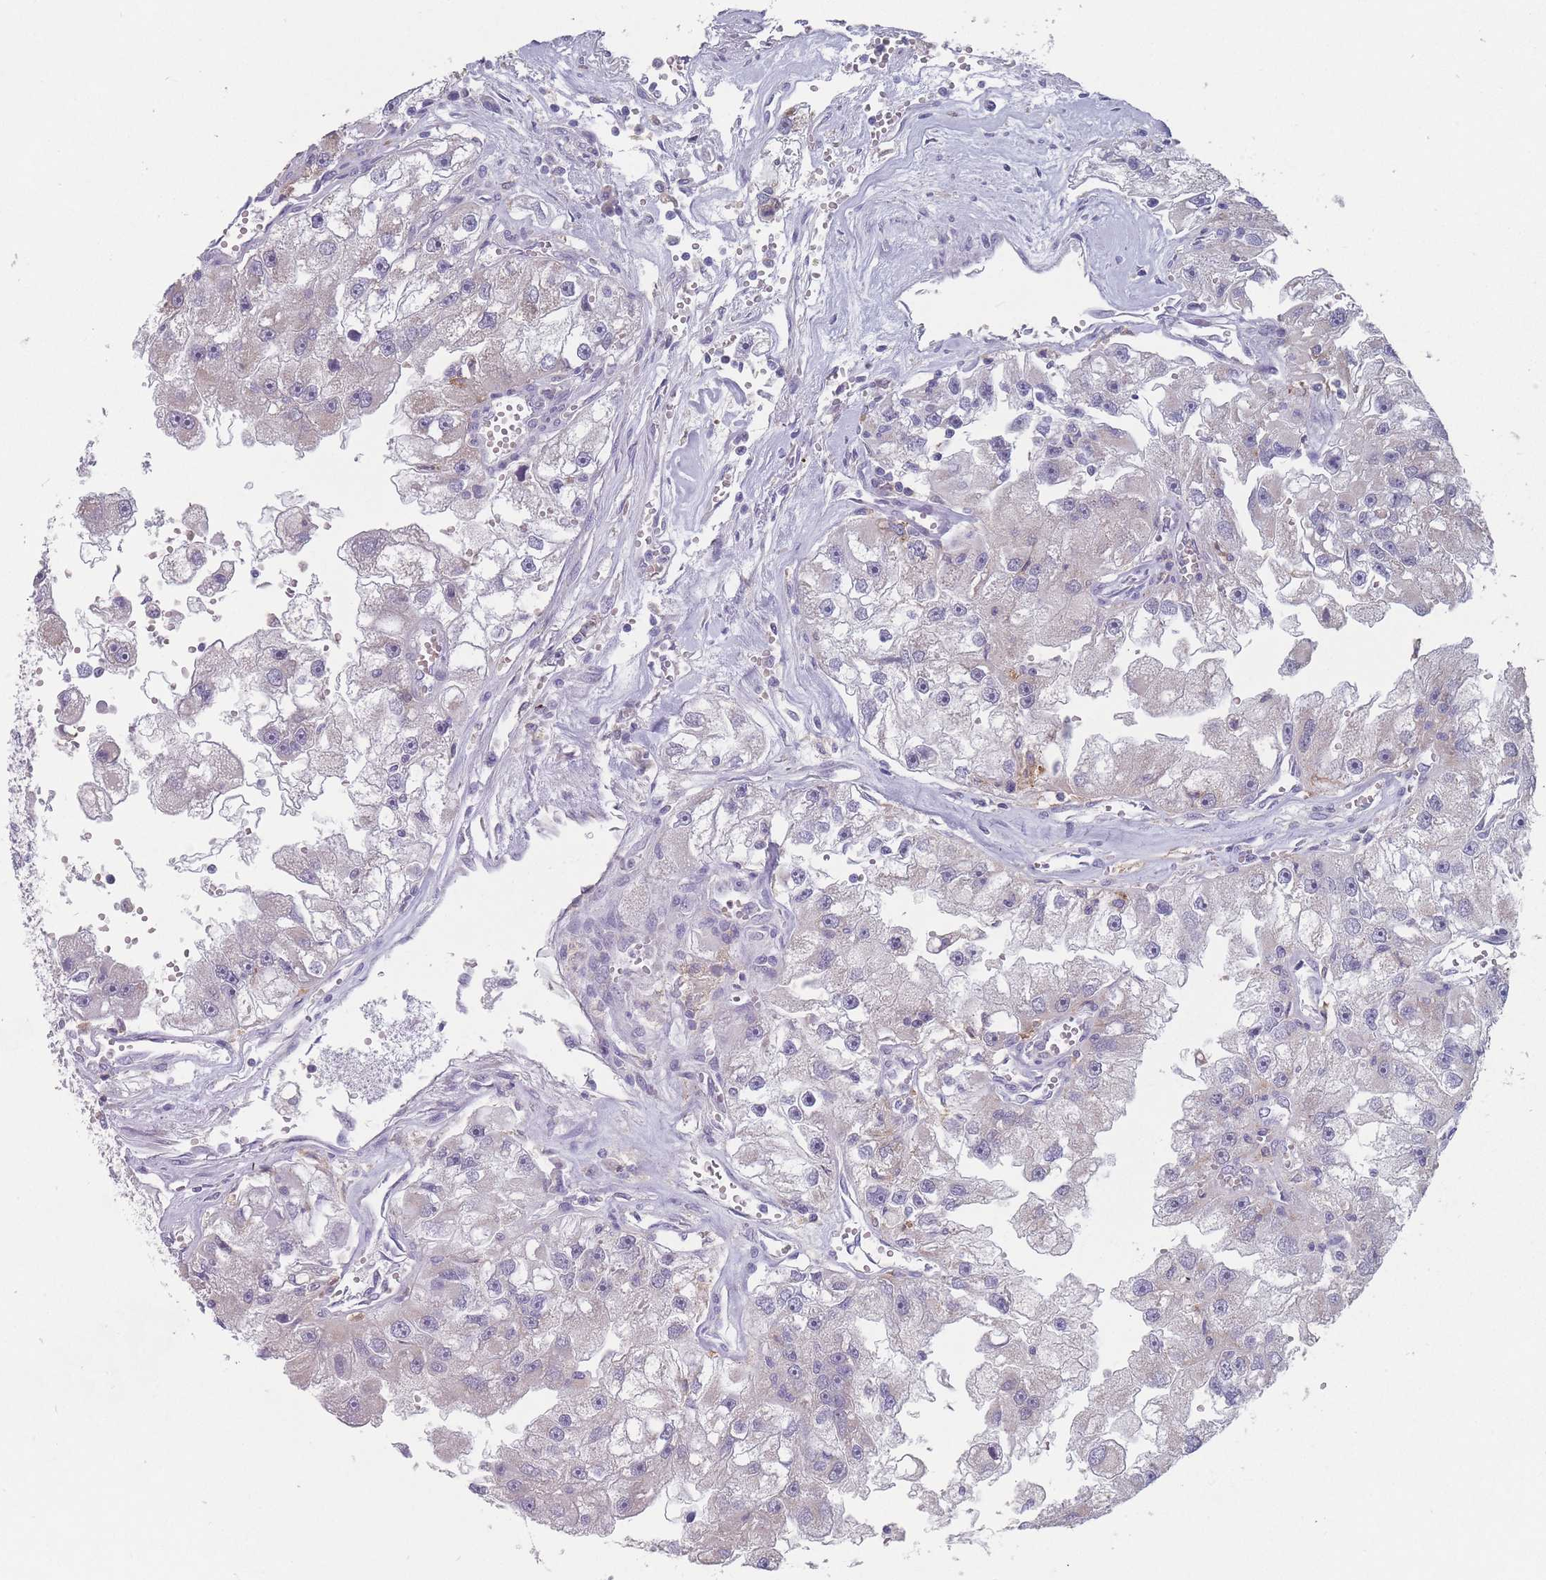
{"staining": {"intensity": "negative", "quantity": "none", "location": "none"}, "tissue": "renal cancer", "cell_type": "Tumor cells", "image_type": "cancer", "snomed": [{"axis": "morphology", "description": "Adenocarcinoma, NOS"}, {"axis": "topography", "description": "Kidney"}], "caption": "A high-resolution image shows IHC staining of renal cancer (adenocarcinoma), which reveals no significant staining in tumor cells.", "gene": "PEX7", "patient": {"sex": "male", "age": 63}}